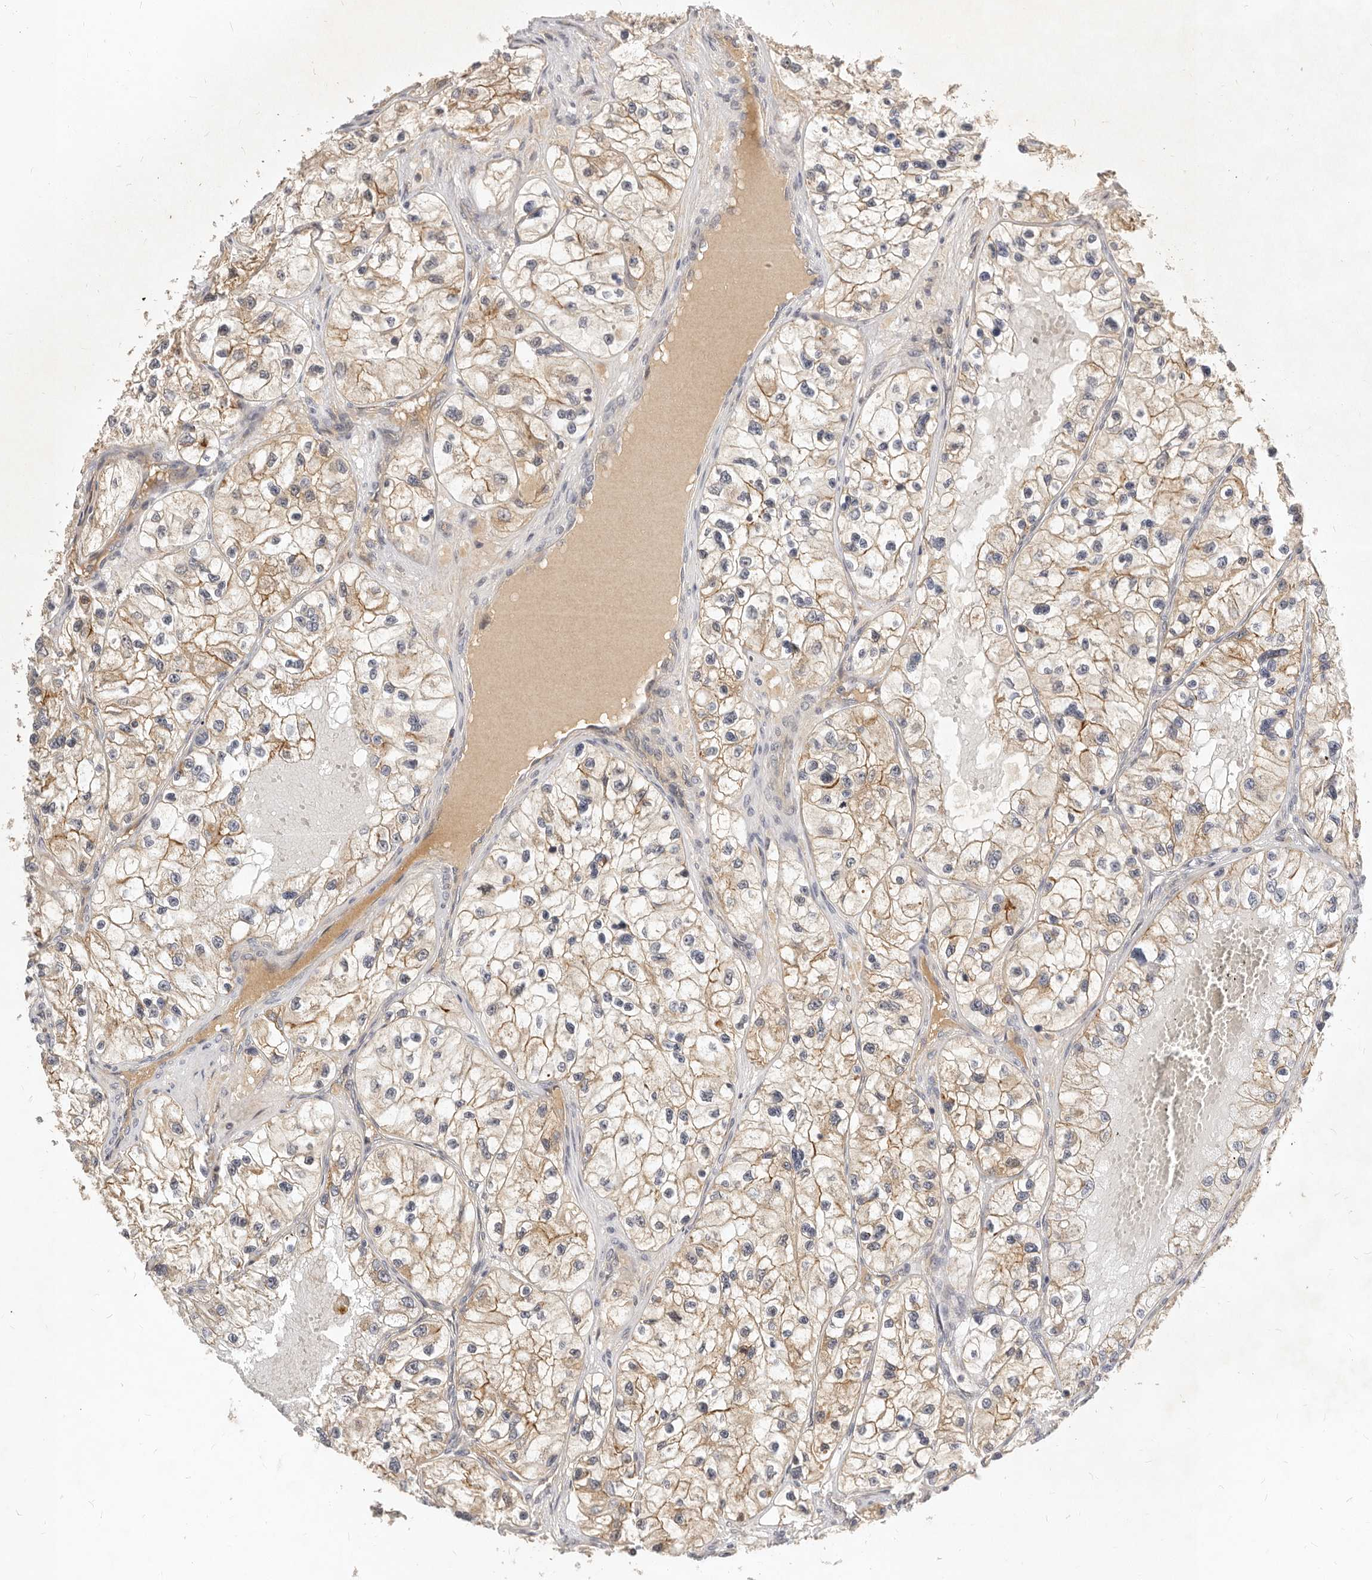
{"staining": {"intensity": "moderate", "quantity": ">75%", "location": "cytoplasmic/membranous"}, "tissue": "renal cancer", "cell_type": "Tumor cells", "image_type": "cancer", "snomed": [{"axis": "morphology", "description": "Adenocarcinoma, NOS"}, {"axis": "topography", "description": "Kidney"}], "caption": "Brown immunohistochemical staining in renal adenocarcinoma demonstrates moderate cytoplasmic/membranous positivity in approximately >75% of tumor cells. Using DAB (3,3'-diaminobenzidine) (brown) and hematoxylin (blue) stains, captured at high magnification using brightfield microscopy.", "gene": "MICALL2", "patient": {"sex": "female", "age": 57}}